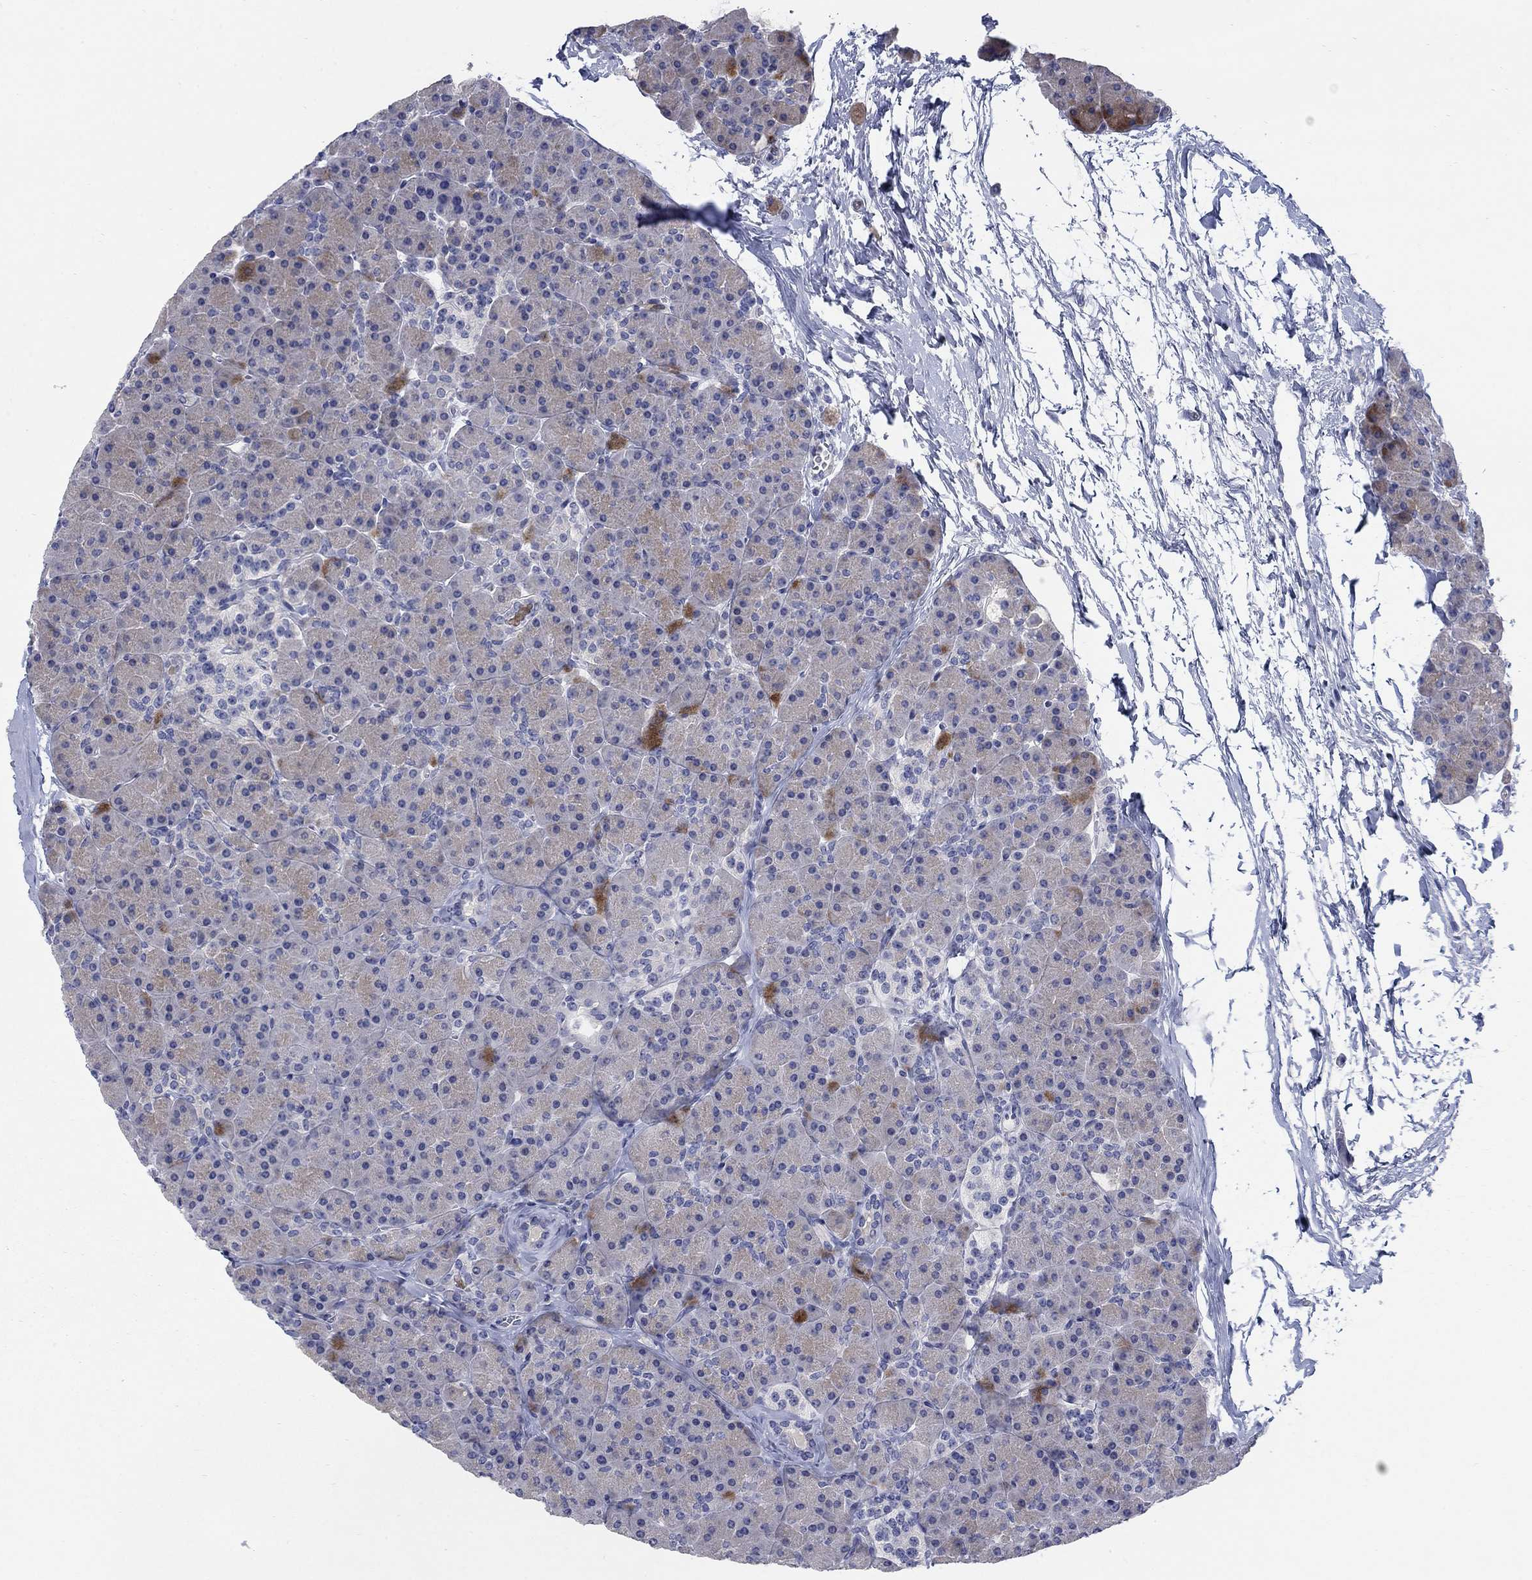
{"staining": {"intensity": "moderate", "quantity": "<25%", "location": "cytoplasmic/membranous"}, "tissue": "pancreas", "cell_type": "Exocrine glandular cells", "image_type": "normal", "snomed": [{"axis": "morphology", "description": "Normal tissue, NOS"}, {"axis": "topography", "description": "Pancreas"}], "caption": "An image of human pancreas stained for a protein reveals moderate cytoplasmic/membranous brown staining in exocrine glandular cells. The staining was performed using DAB (3,3'-diaminobenzidine), with brown indicating positive protein expression. Nuclei are stained blue with hematoxylin.", "gene": "TMEM249", "patient": {"sex": "female", "age": 44}}